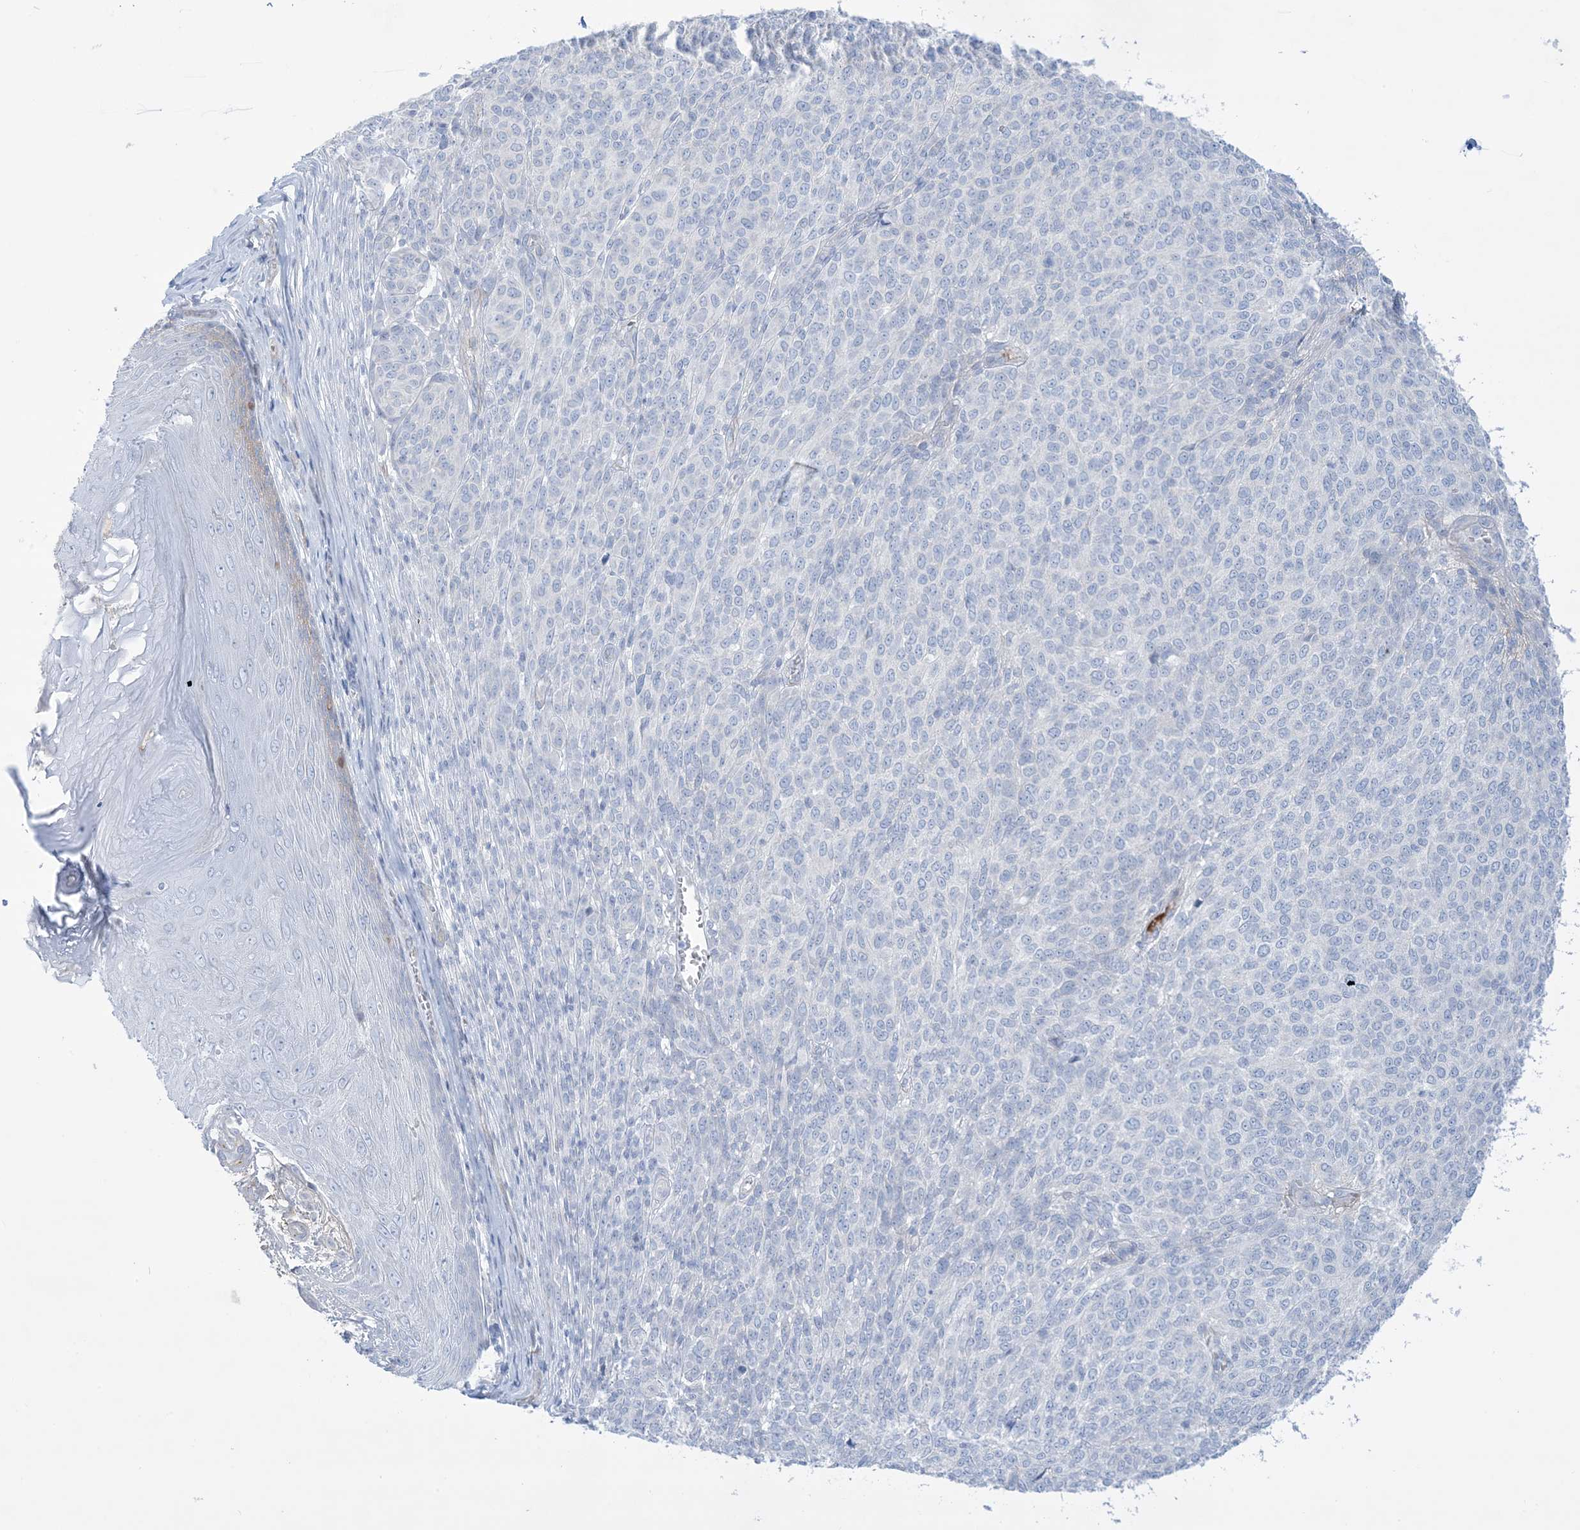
{"staining": {"intensity": "negative", "quantity": "none", "location": "none"}, "tissue": "melanoma", "cell_type": "Tumor cells", "image_type": "cancer", "snomed": [{"axis": "morphology", "description": "Malignant melanoma, NOS"}, {"axis": "topography", "description": "Skin"}], "caption": "Immunohistochemistry of melanoma shows no staining in tumor cells.", "gene": "ATP11C", "patient": {"sex": "male", "age": 49}}